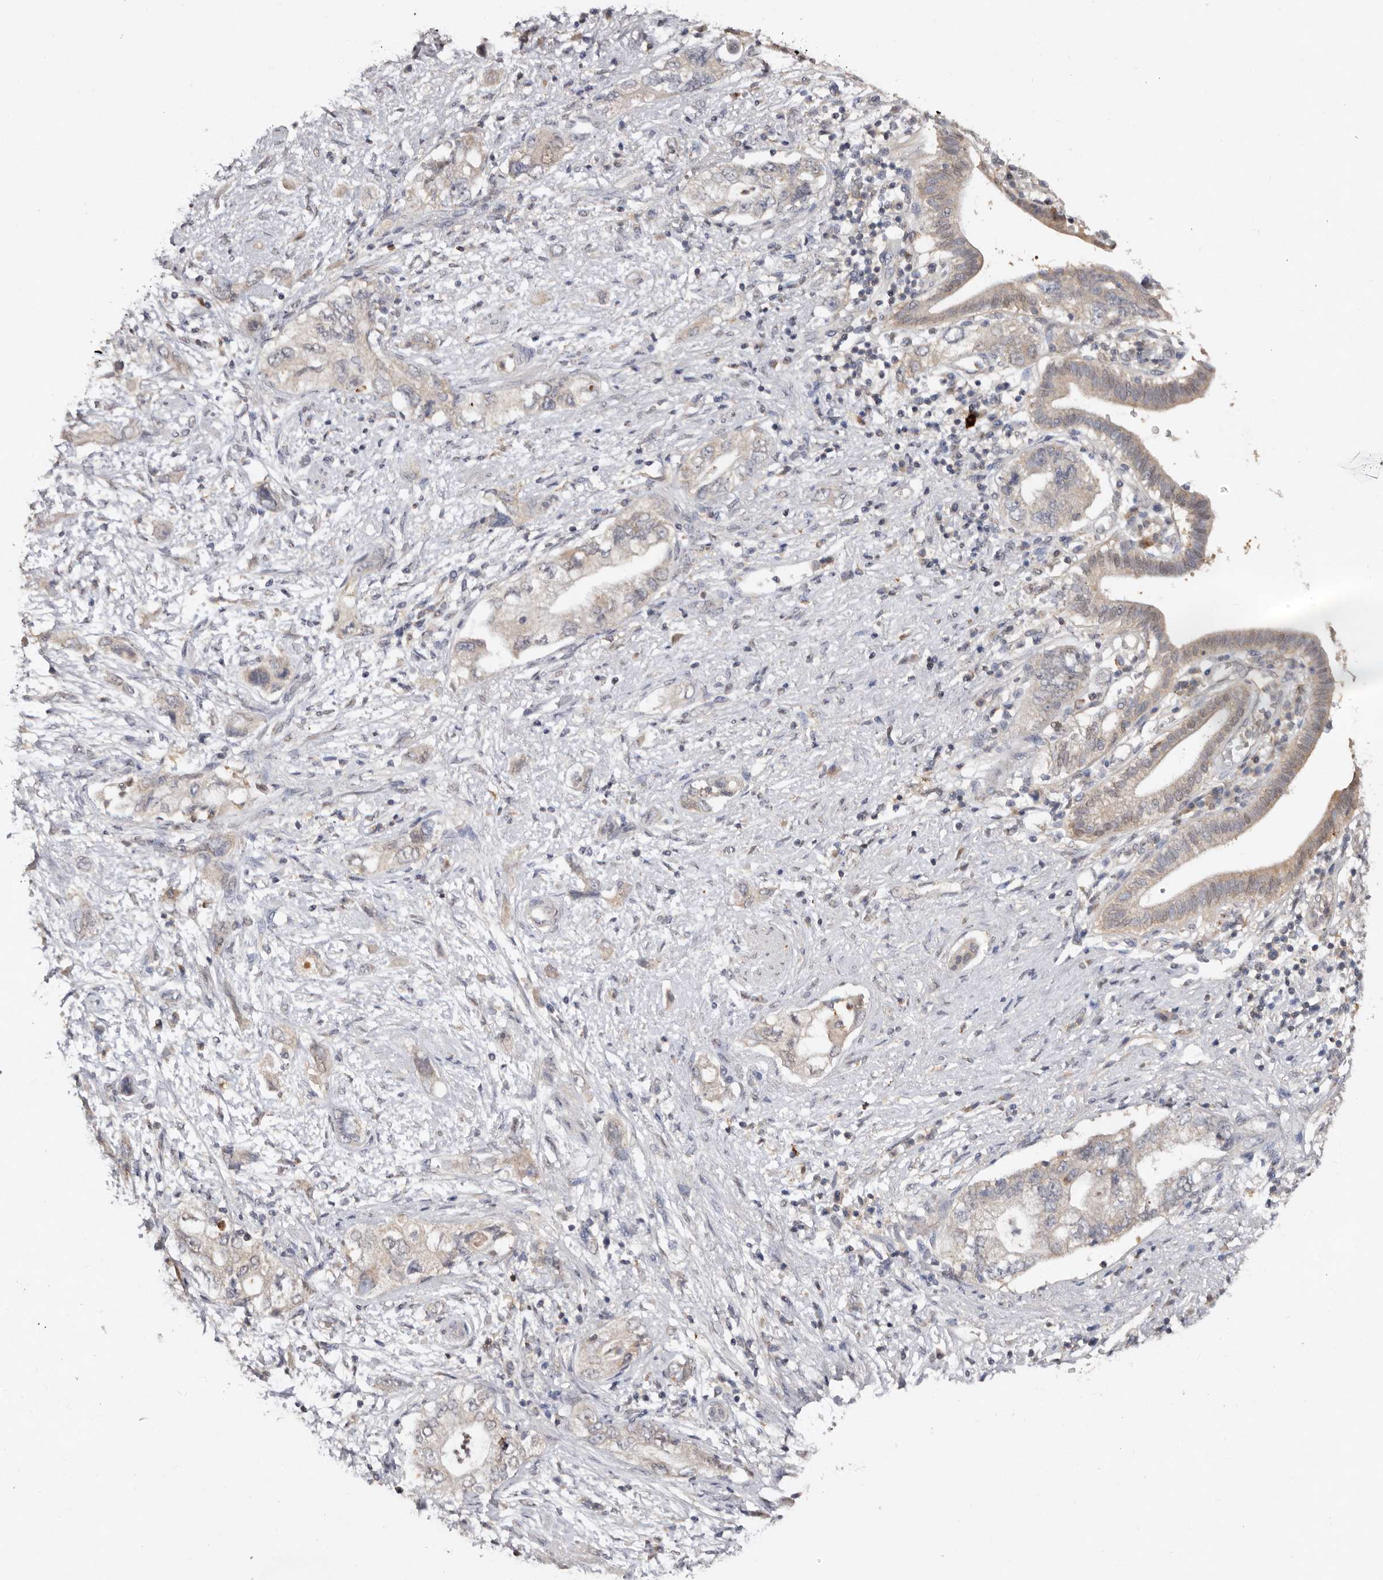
{"staining": {"intensity": "weak", "quantity": "<25%", "location": "cytoplasmic/membranous"}, "tissue": "pancreatic cancer", "cell_type": "Tumor cells", "image_type": "cancer", "snomed": [{"axis": "morphology", "description": "Adenocarcinoma, NOS"}, {"axis": "topography", "description": "Pancreas"}], "caption": "IHC micrograph of neoplastic tissue: human pancreatic adenocarcinoma stained with DAB shows no significant protein positivity in tumor cells. (DAB (3,3'-diaminobenzidine) IHC visualized using brightfield microscopy, high magnification).", "gene": "EDEM1", "patient": {"sex": "female", "age": 73}}